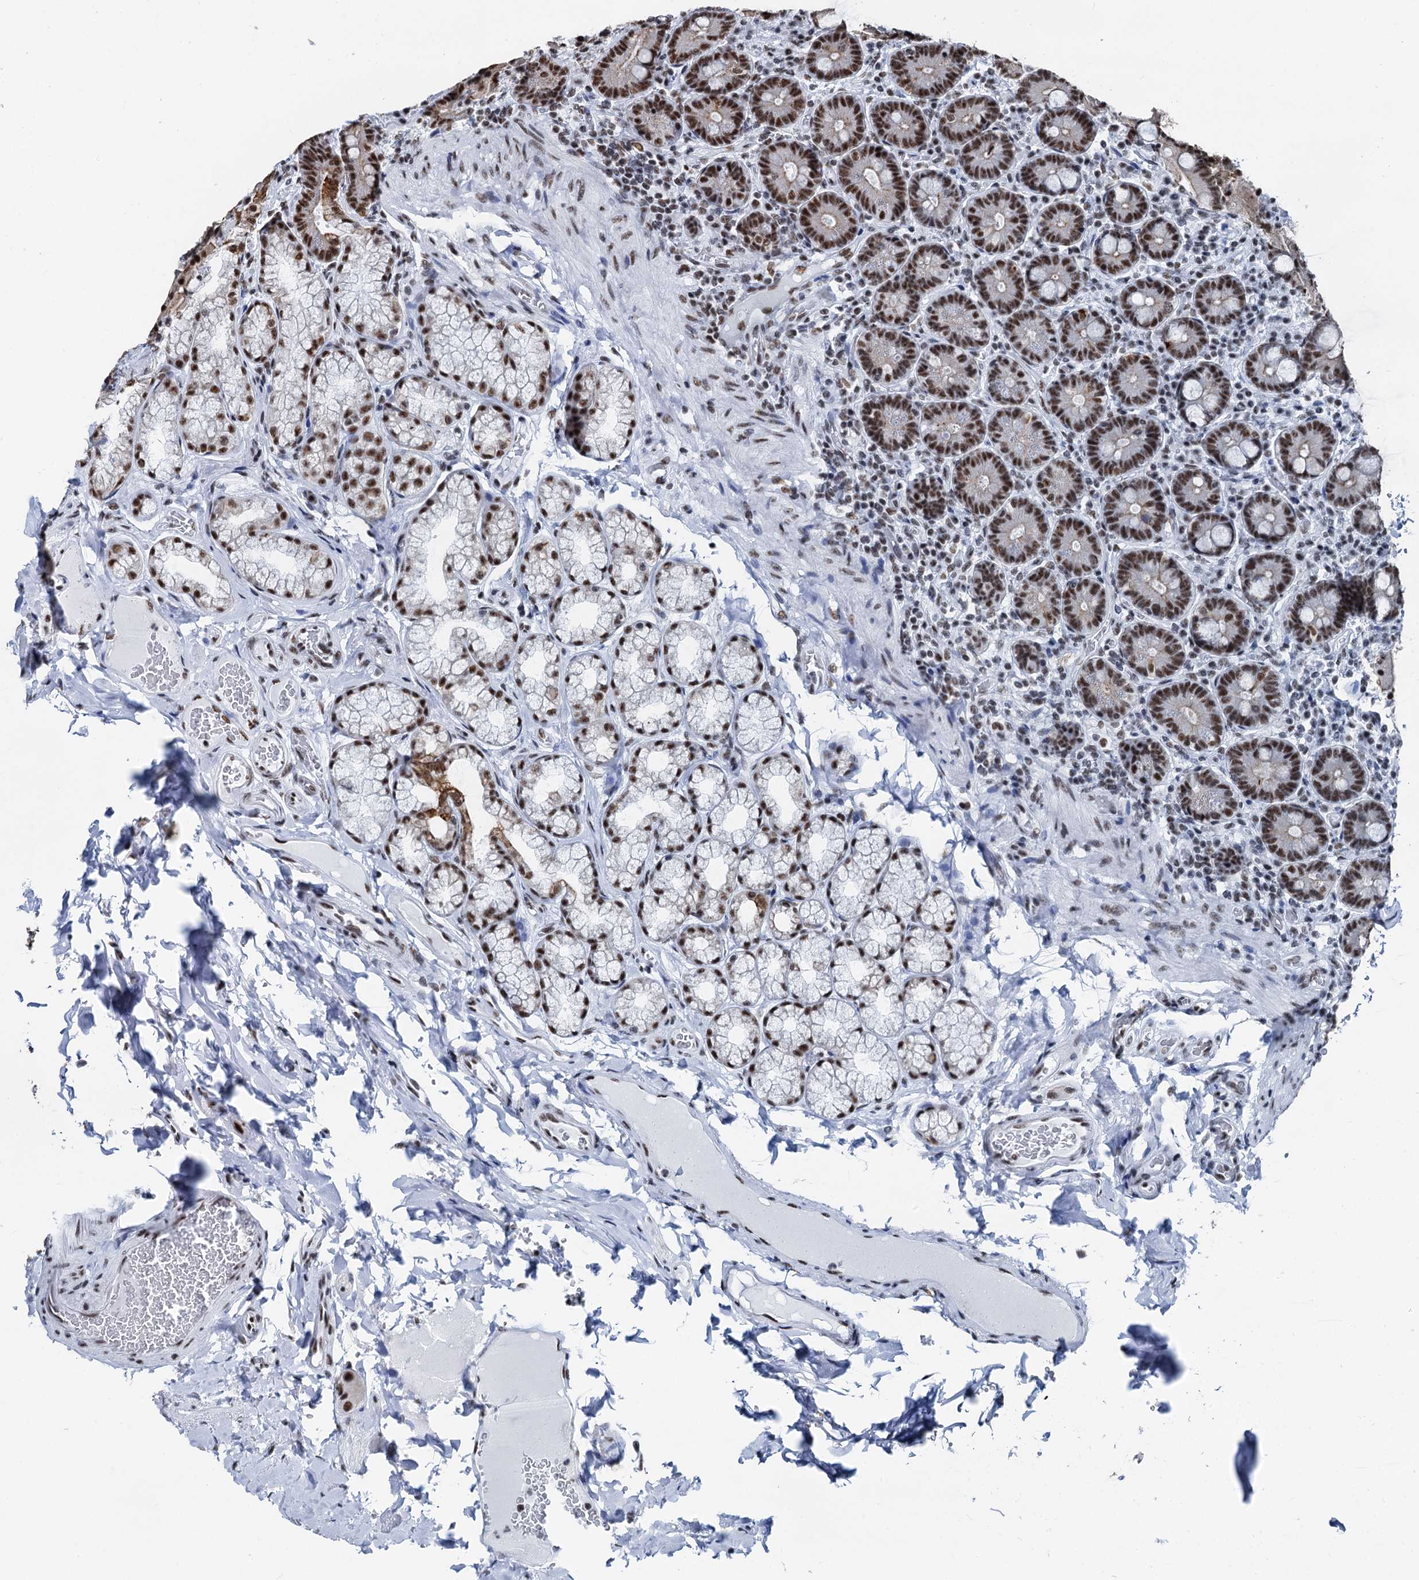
{"staining": {"intensity": "strong", "quantity": ">75%", "location": "nuclear"}, "tissue": "duodenum", "cell_type": "Glandular cells", "image_type": "normal", "snomed": [{"axis": "morphology", "description": "Normal tissue, NOS"}, {"axis": "topography", "description": "Duodenum"}], "caption": "DAB immunohistochemical staining of unremarkable human duodenum exhibits strong nuclear protein positivity in approximately >75% of glandular cells.", "gene": "DDX23", "patient": {"sex": "female", "age": 62}}